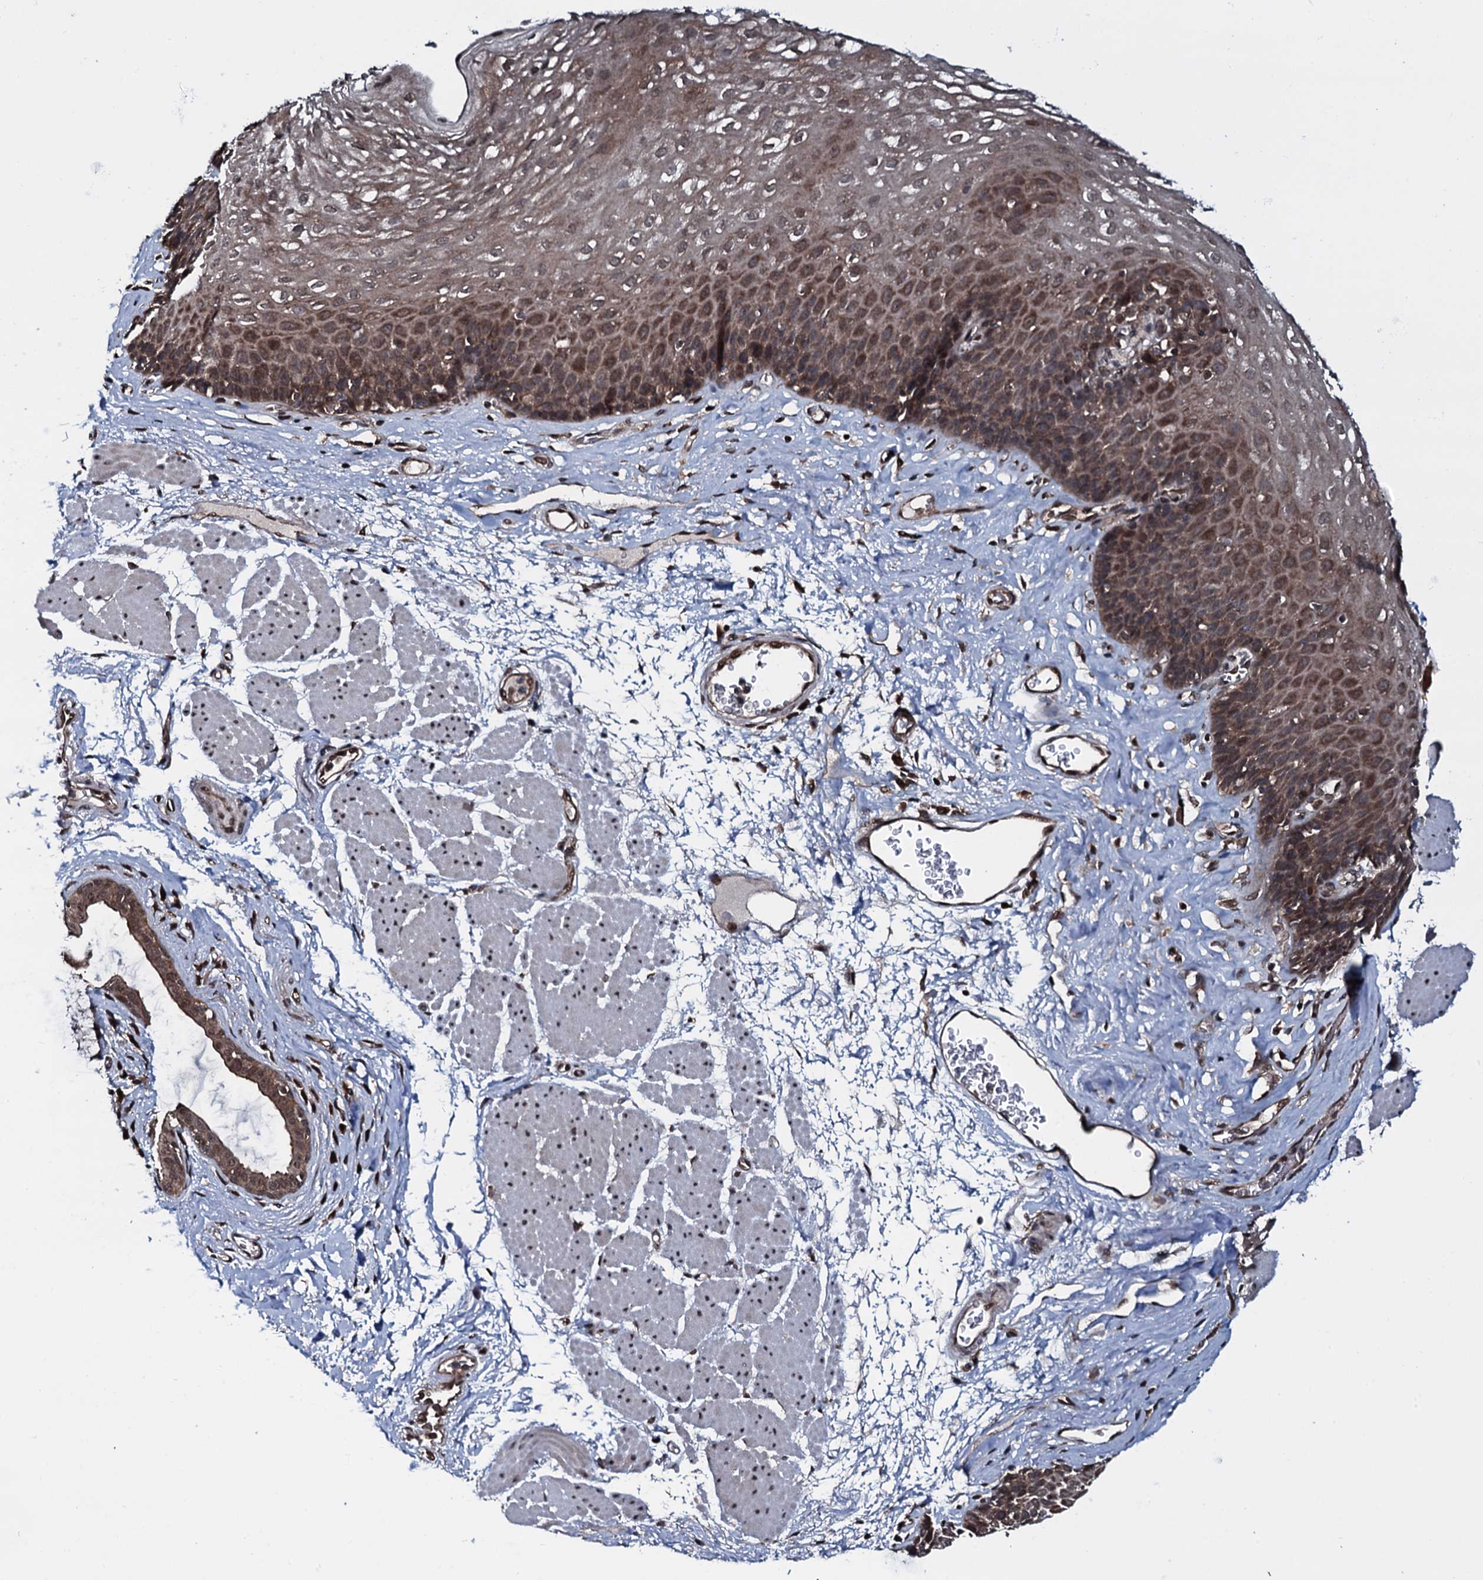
{"staining": {"intensity": "moderate", "quantity": "25%-75%", "location": "cytoplasmic/membranous"}, "tissue": "esophagus", "cell_type": "Squamous epithelial cells", "image_type": "normal", "snomed": [{"axis": "morphology", "description": "Normal tissue, NOS"}, {"axis": "topography", "description": "Esophagus"}], "caption": "Immunohistochemistry (IHC) micrograph of unremarkable esophagus: human esophagus stained using IHC demonstrates medium levels of moderate protein expression localized specifically in the cytoplasmic/membranous of squamous epithelial cells, appearing as a cytoplasmic/membranous brown color.", "gene": "HDDC3", "patient": {"sex": "female", "age": 66}}